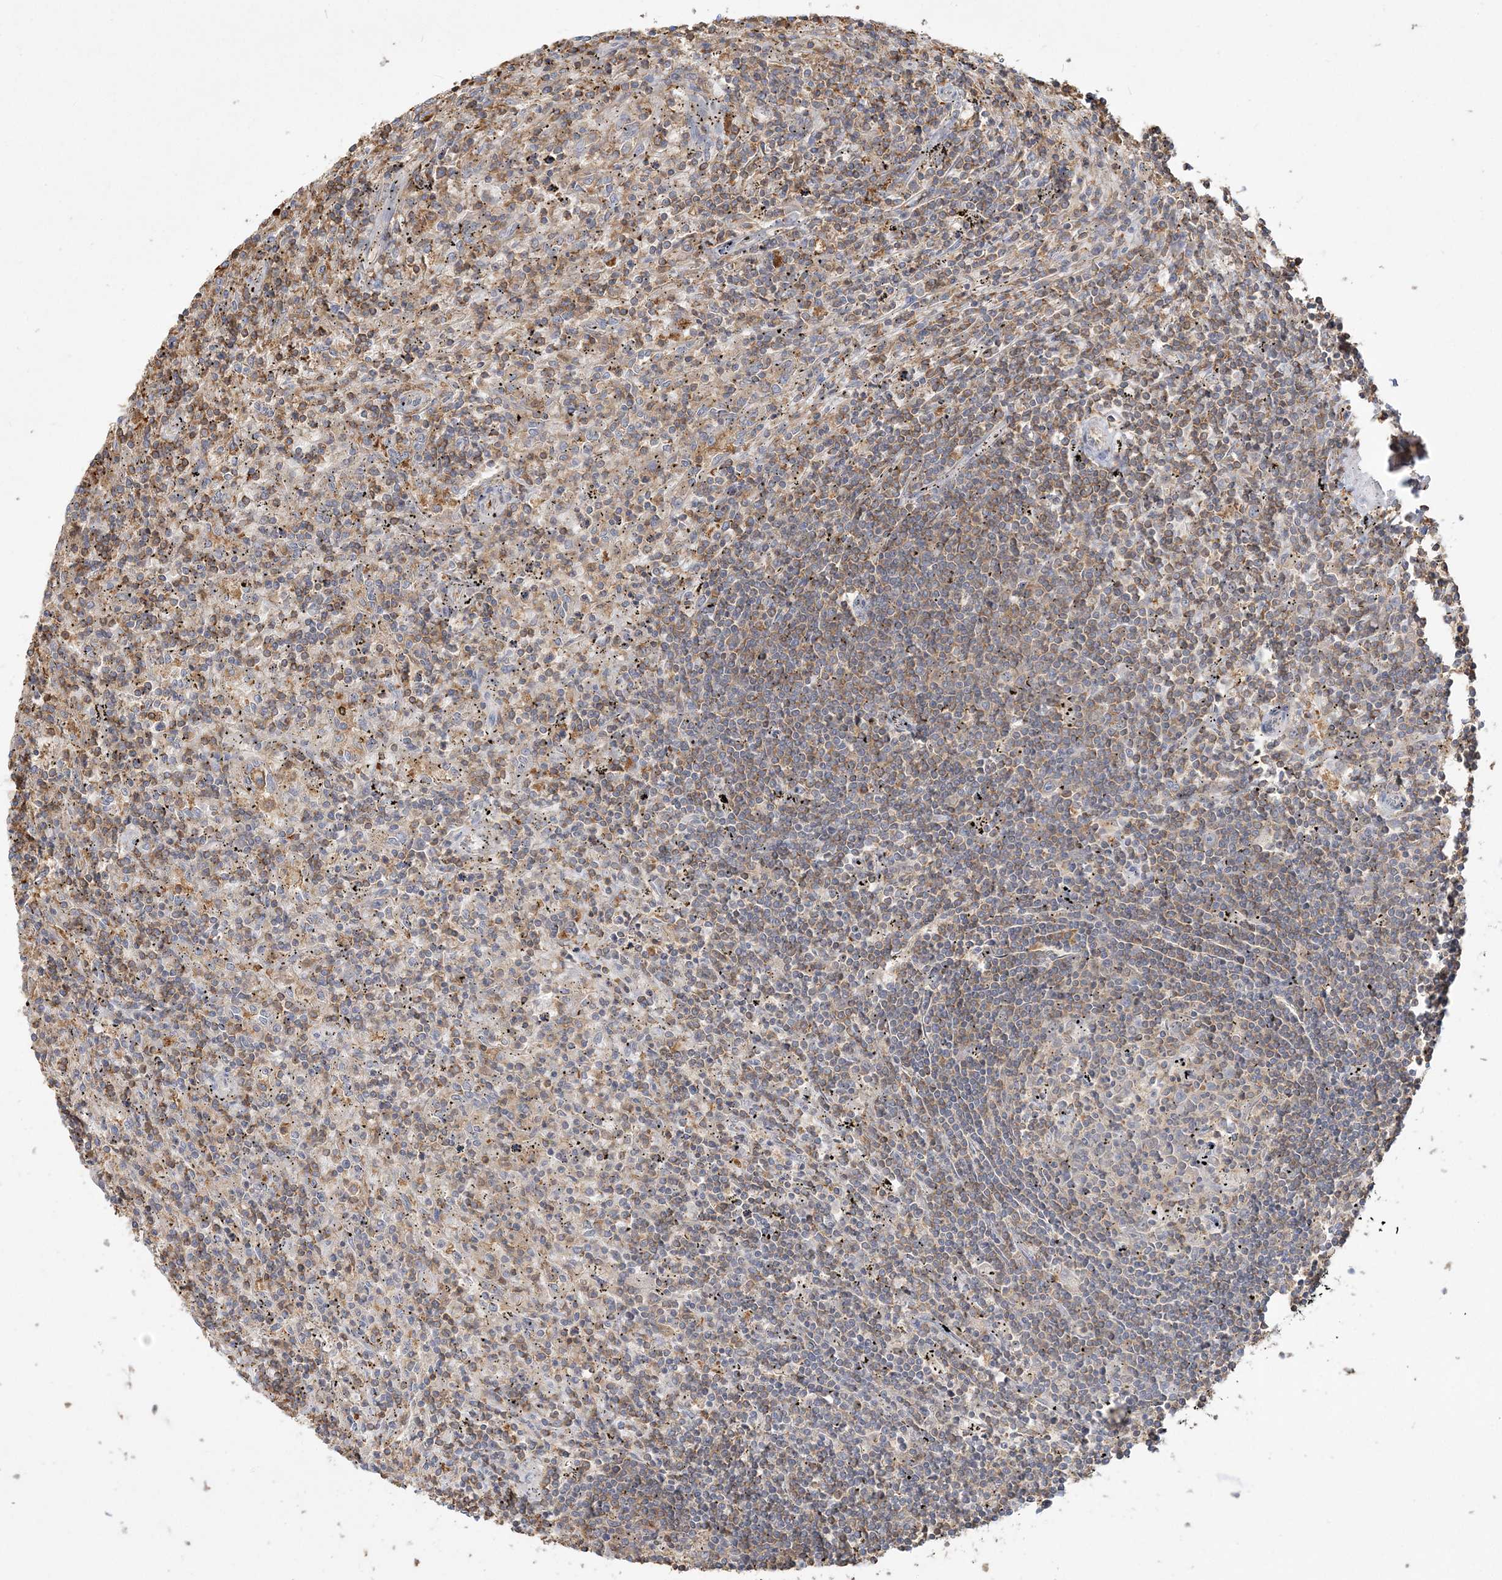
{"staining": {"intensity": "weak", "quantity": "25%-75%", "location": "cytoplasmic/membranous"}, "tissue": "lymphoma", "cell_type": "Tumor cells", "image_type": "cancer", "snomed": [{"axis": "morphology", "description": "Malignant lymphoma, non-Hodgkin's type, Low grade"}, {"axis": "topography", "description": "Spleen"}], "caption": "This is an image of immunohistochemistry (IHC) staining of low-grade malignant lymphoma, non-Hodgkin's type, which shows weak expression in the cytoplasmic/membranous of tumor cells.", "gene": "ANKS1A", "patient": {"sex": "male", "age": 76}}